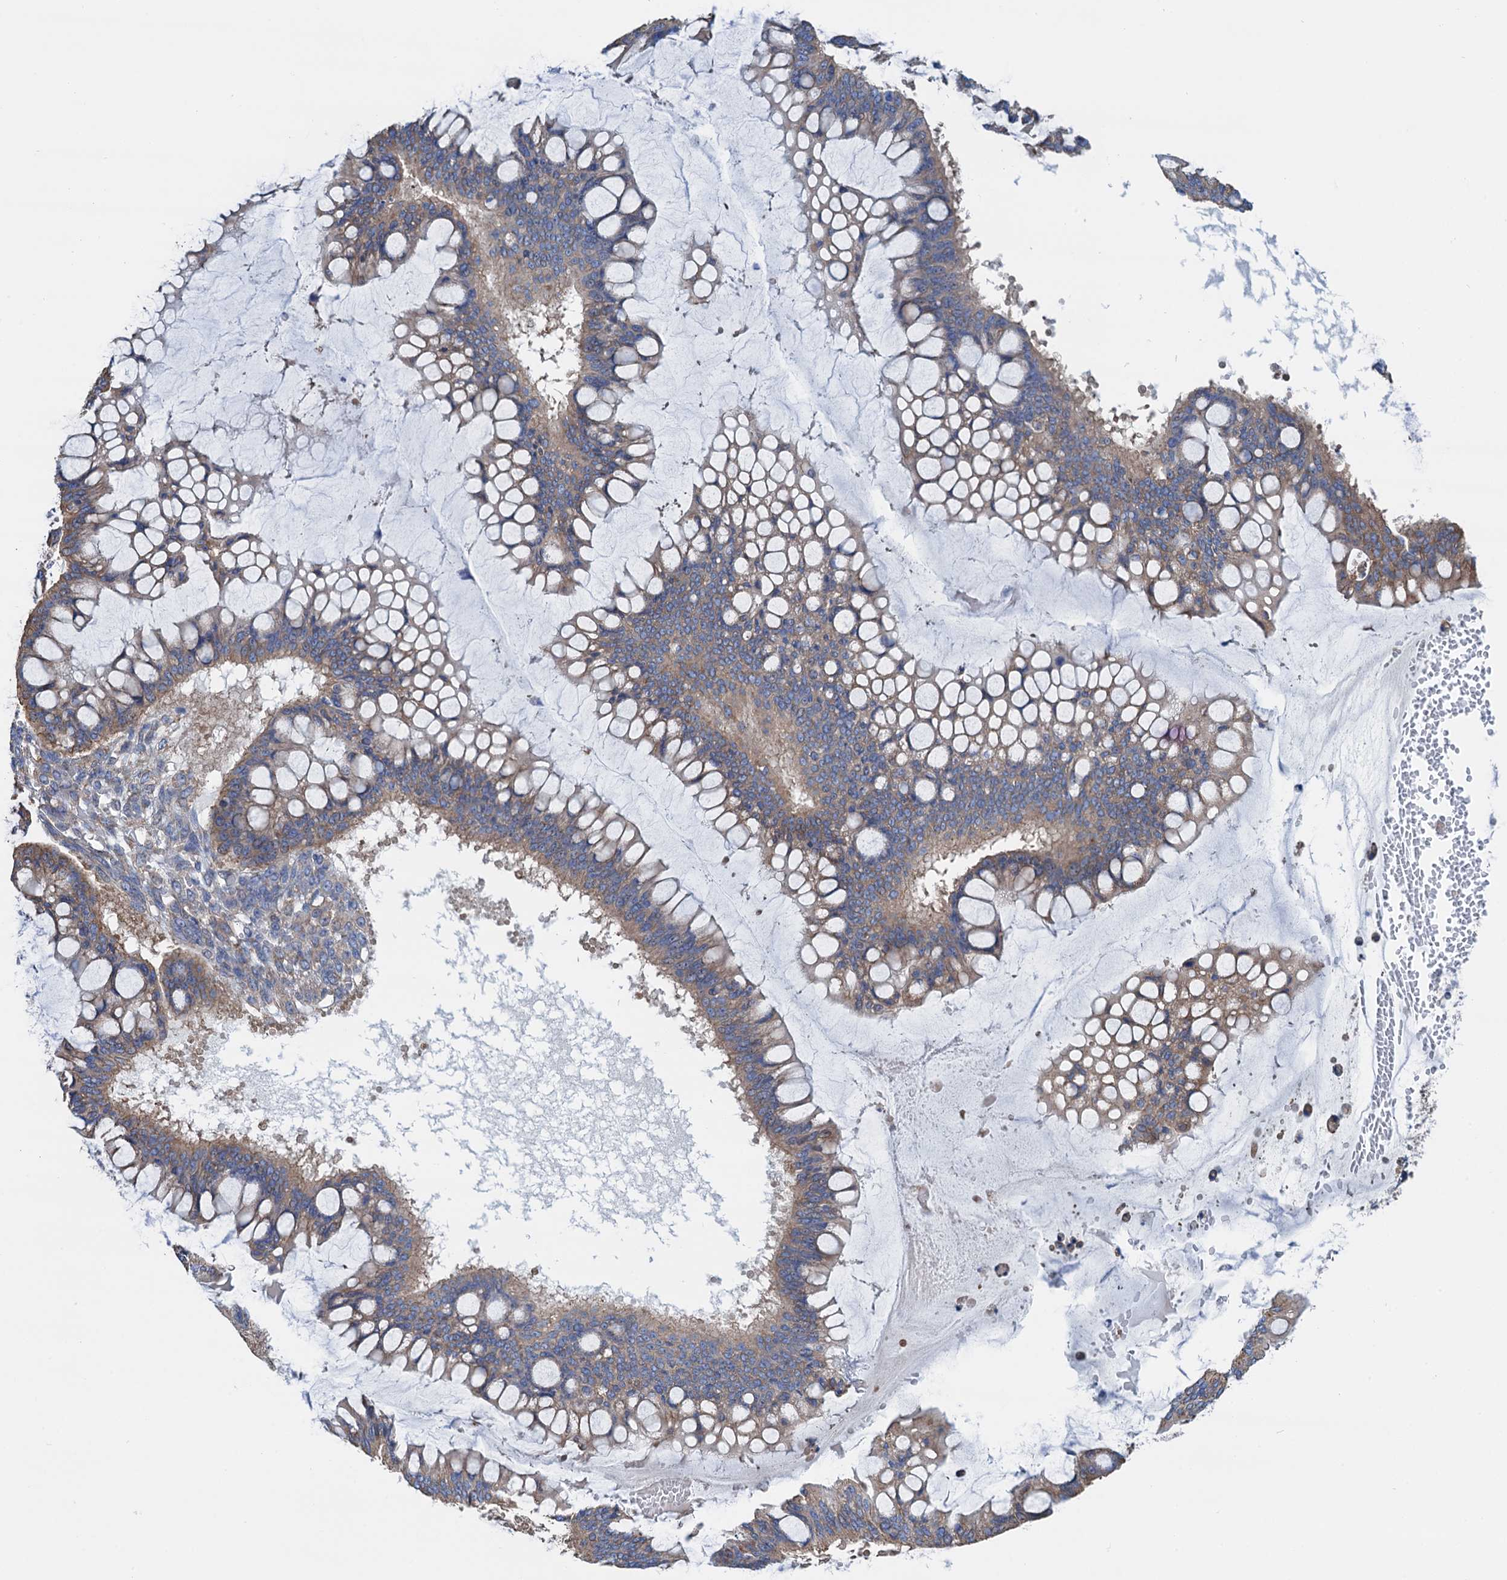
{"staining": {"intensity": "moderate", "quantity": ">75%", "location": "cytoplasmic/membranous"}, "tissue": "ovarian cancer", "cell_type": "Tumor cells", "image_type": "cancer", "snomed": [{"axis": "morphology", "description": "Cystadenocarcinoma, mucinous, NOS"}, {"axis": "topography", "description": "Ovary"}], "caption": "This photomicrograph shows IHC staining of ovarian cancer, with medium moderate cytoplasmic/membranous positivity in about >75% of tumor cells.", "gene": "SLC12A7", "patient": {"sex": "female", "age": 73}}